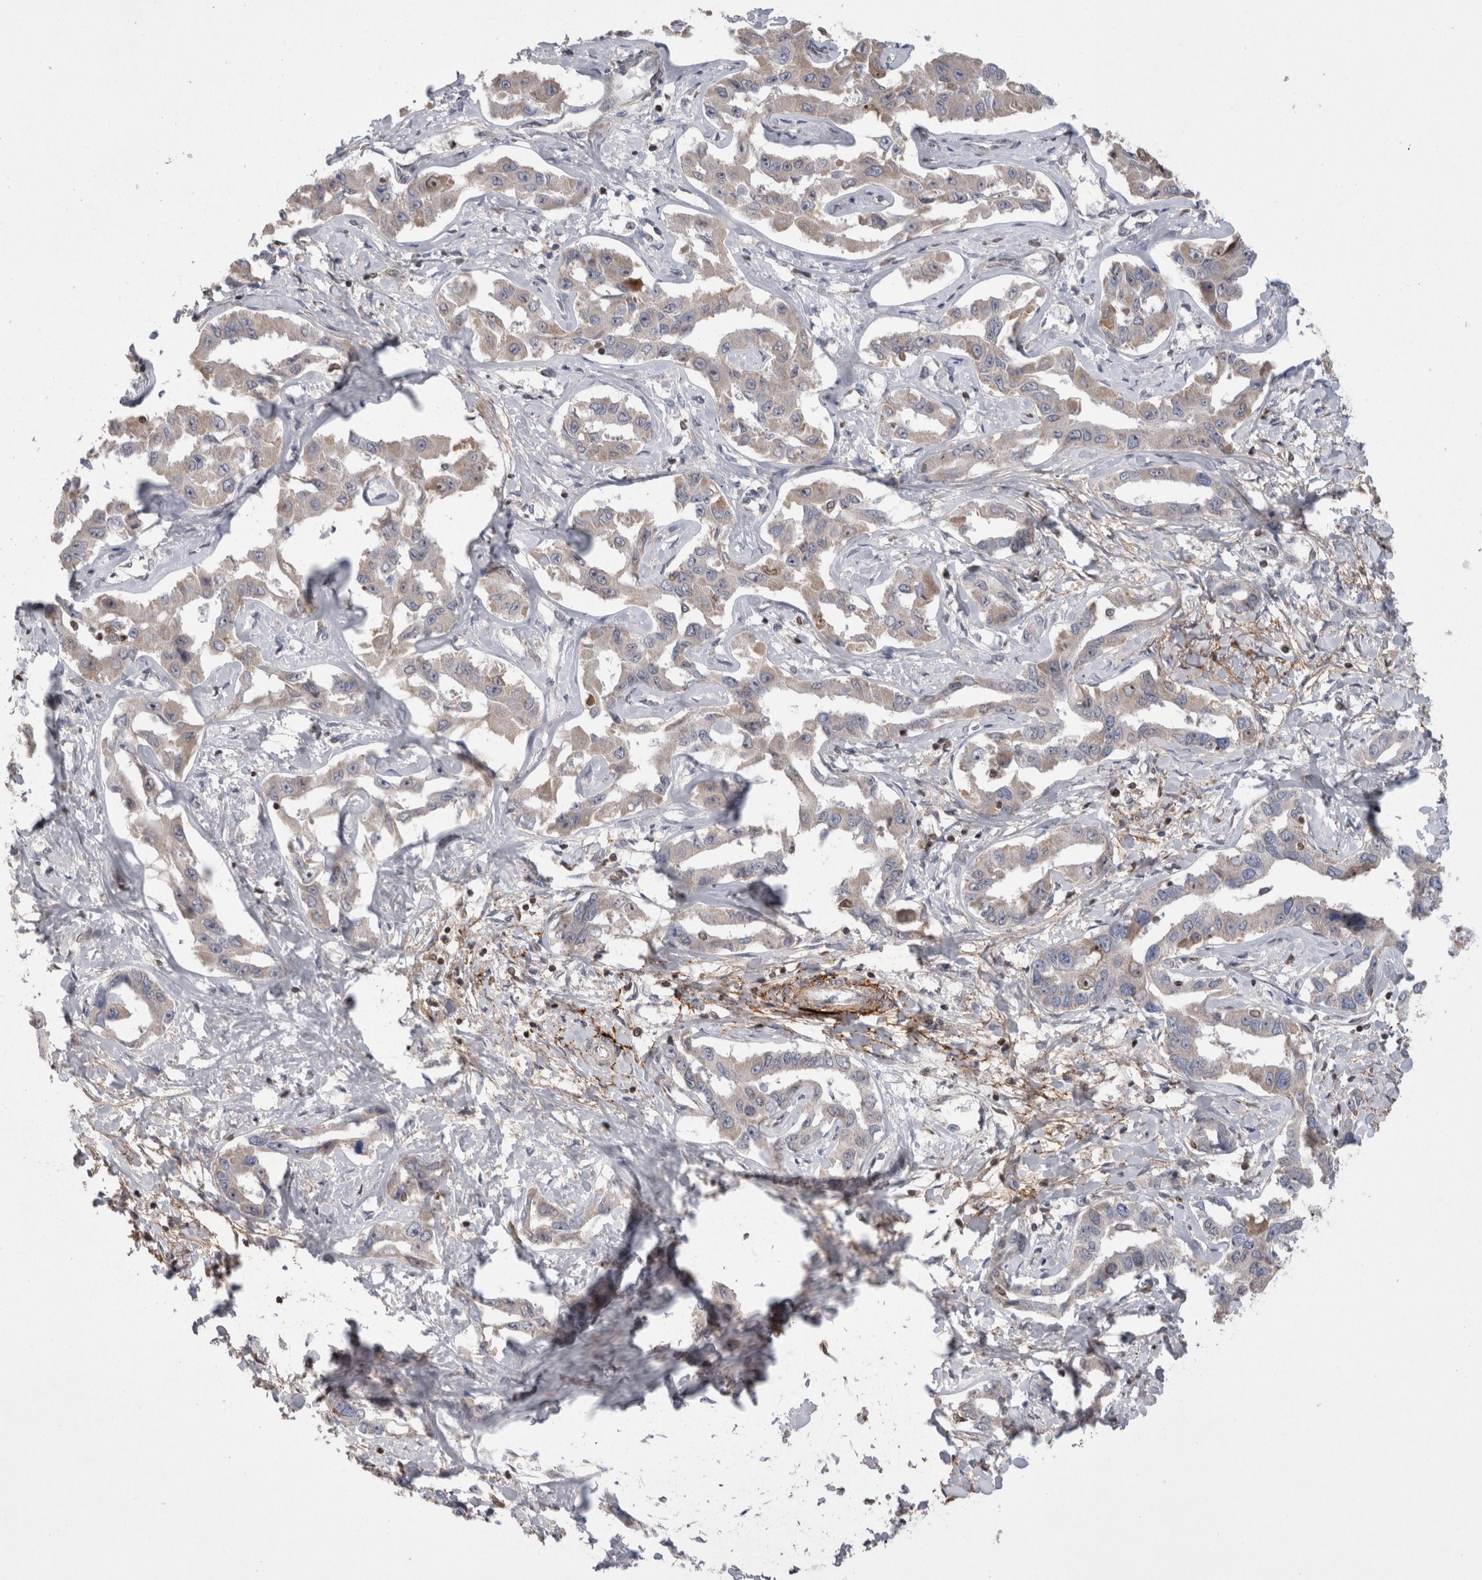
{"staining": {"intensity": "weak", "quantity": "<25%", "location": "cytoplasmic/membranous"}, "tissue": "liver cancer", "cell_type": "Tumor cells", "image_type": "cancer", "snomed": [{"axis": "morphology", "description": "Cholangiocarcinoma"}, {"axis": "topography", "description": "Liver"}], "caption": "Tumor cells are negative for brown protein staining in liver cancer.", "gene": "DARS2", "patient": {"sex": "male", "age": 59}}